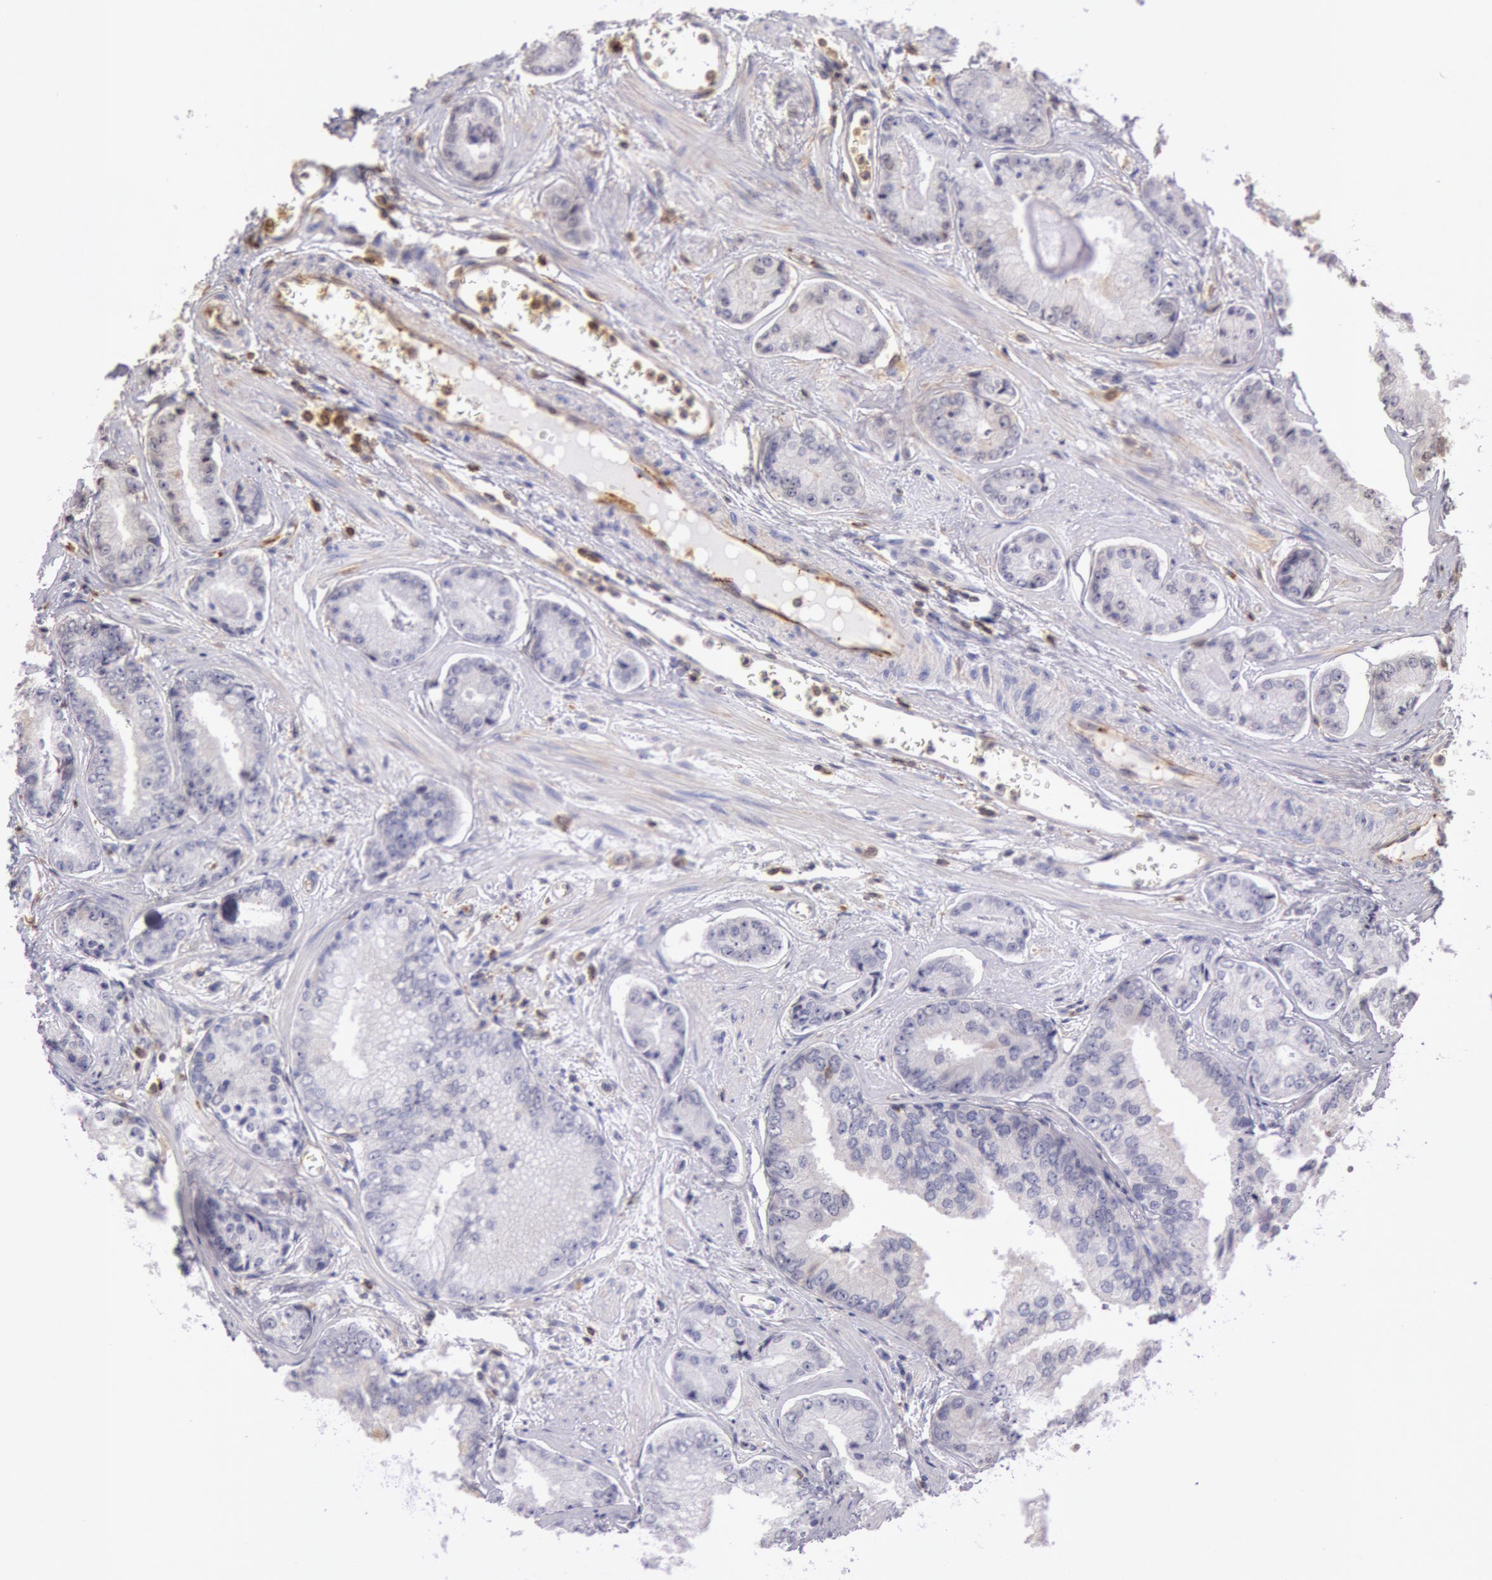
{"staining": {"intensity": "weak", "quantity": "<25%", "location": "cytoplasmic/membranous"}, "tissue": "prostate cancer", "cell_type": "Tumor cells", "image_type": "cancer", "snomed": [{"axis": "morphology", "description": "Adenocarcinoma, High grade"}, {"axis": "topography", "description": "Prostate"}], "caption": "DAB (3,3'-diaminobenzidine) immunohistochemical staining of prostate high-grade adenocarcinoma exhibits no significant expression in tumor cells.", "gene": "HIF1A", "patient": {"sex": "male", "age": 56}}